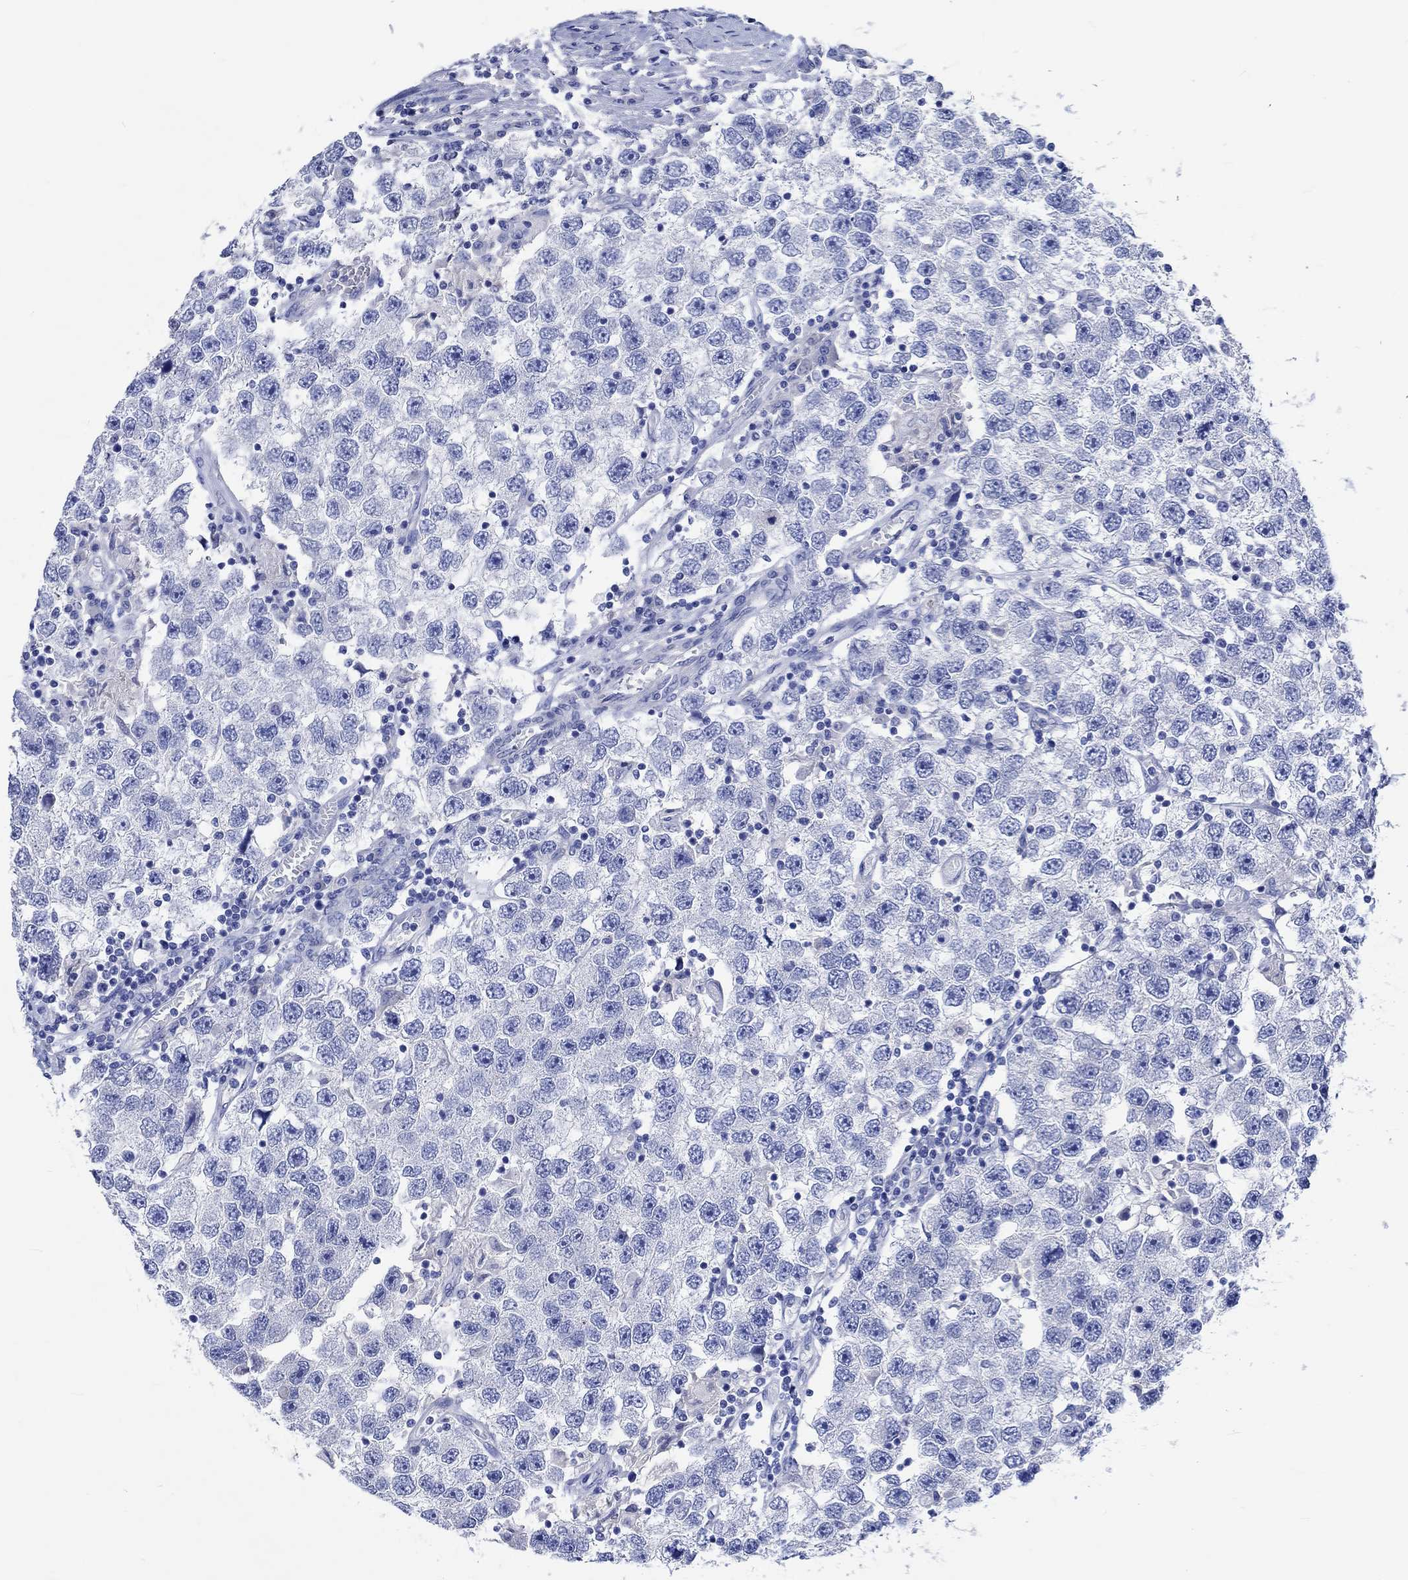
{"staining": {"intensity": "negative", "quantity": "none", "location": "none"}, "tissue": "testis cancer", "cell_type": "Tumor cells", "image_type": "cancer", "snomed": [{"axis": "morphology", "description": "Seminoma, NOS"}, {"axis": "topography", "description": "Testis"}], "caption": "Image shows no significant protein positivity in tumor cells of seminoma (testis).", "gene": "SHISA4", "patient": {"sex": "male", "age": 26}}